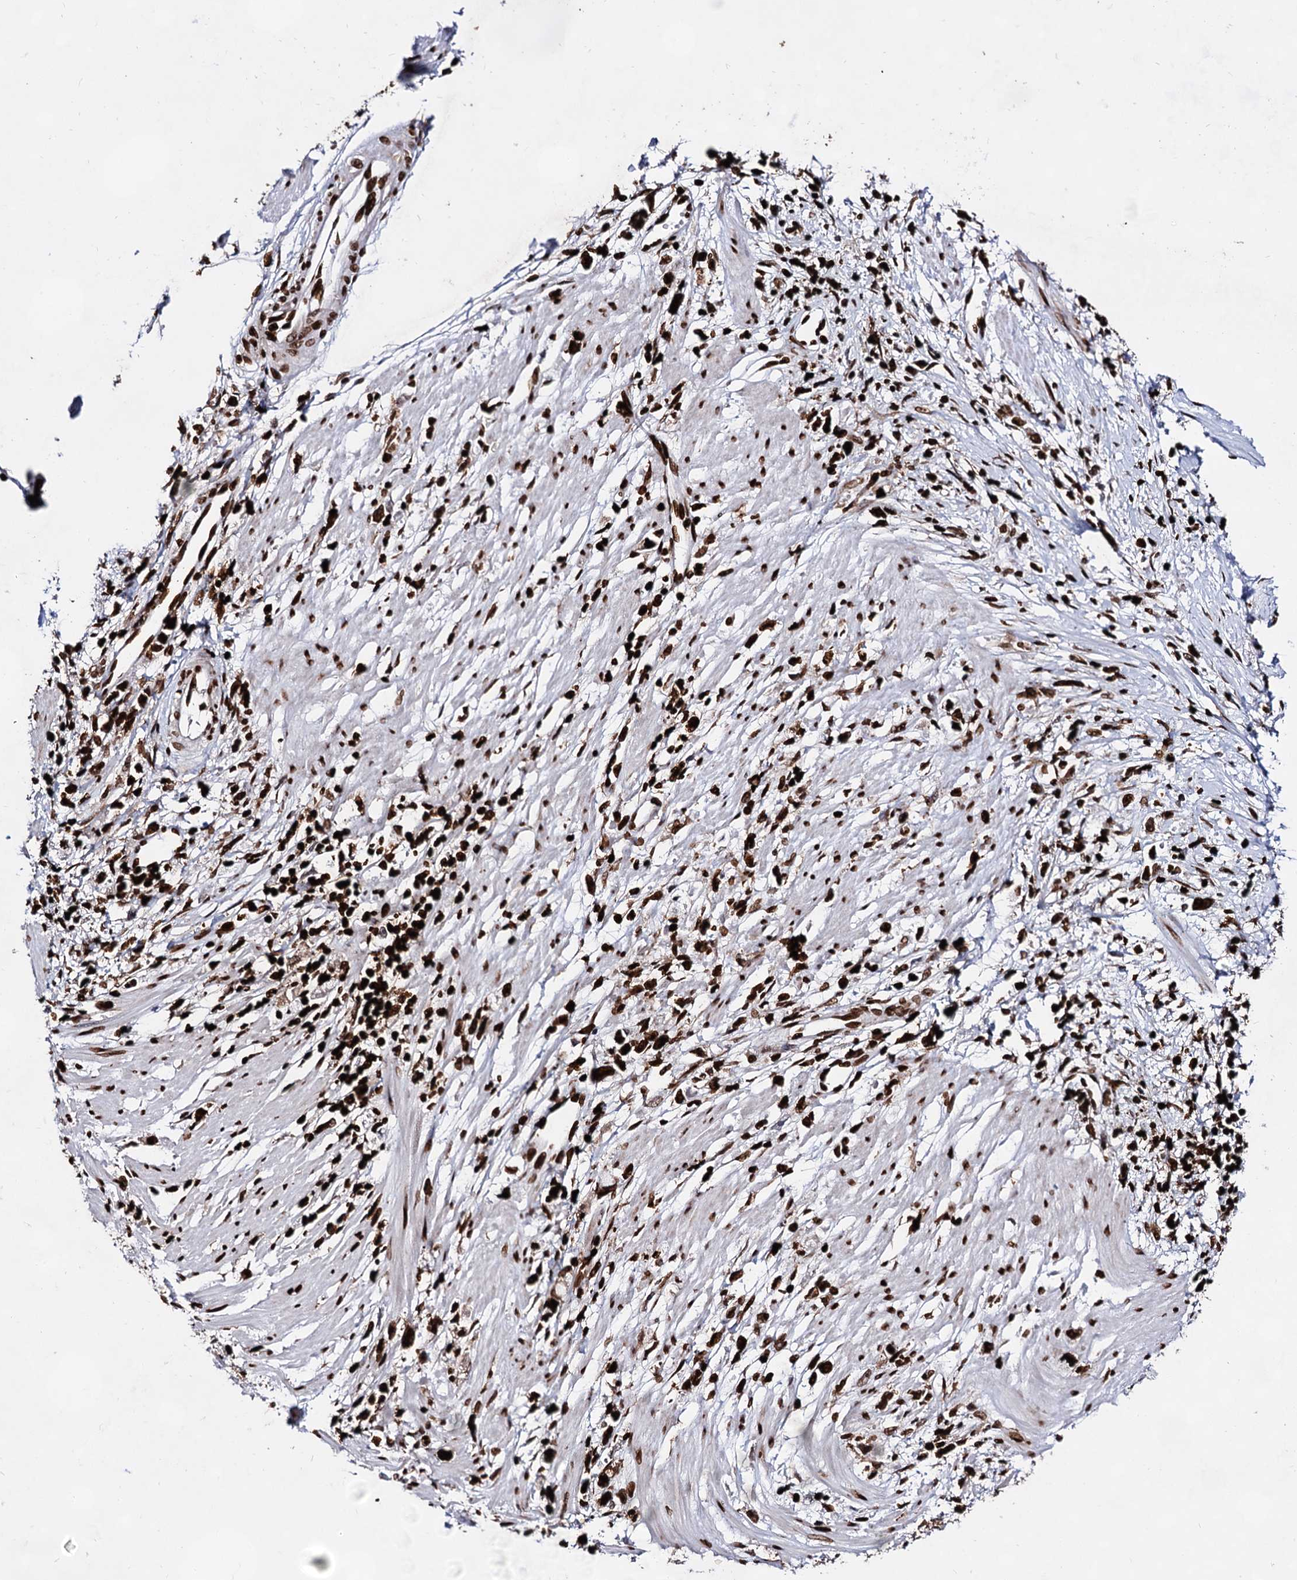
{"staining": {"intensity": "strong", "quantity": ">75%", "location": "nuclear"}, "tissue": "stomach cancer", "cell_type": "Tumor cells", "image_type": "cancer", "snomed": [{"axis": "morphology", "description": "Adenocarcinoma, NOS"}, {"axis": "topography", "description": "Stomach"}], "caption": "Immunohistochemical staining of stomach cancer (adenocarcinoma) reveals high levels of strong nuclear protein expression in approximately >75% of tumor cells. The staining was performed using DAB (3,3'-diaminobenzidine), with brown indicating positive protein expression. Nuclei are stained blue with hematoxylin.", "gene": "HMGB2", "patient": {"sex": "female", "age": 59}}